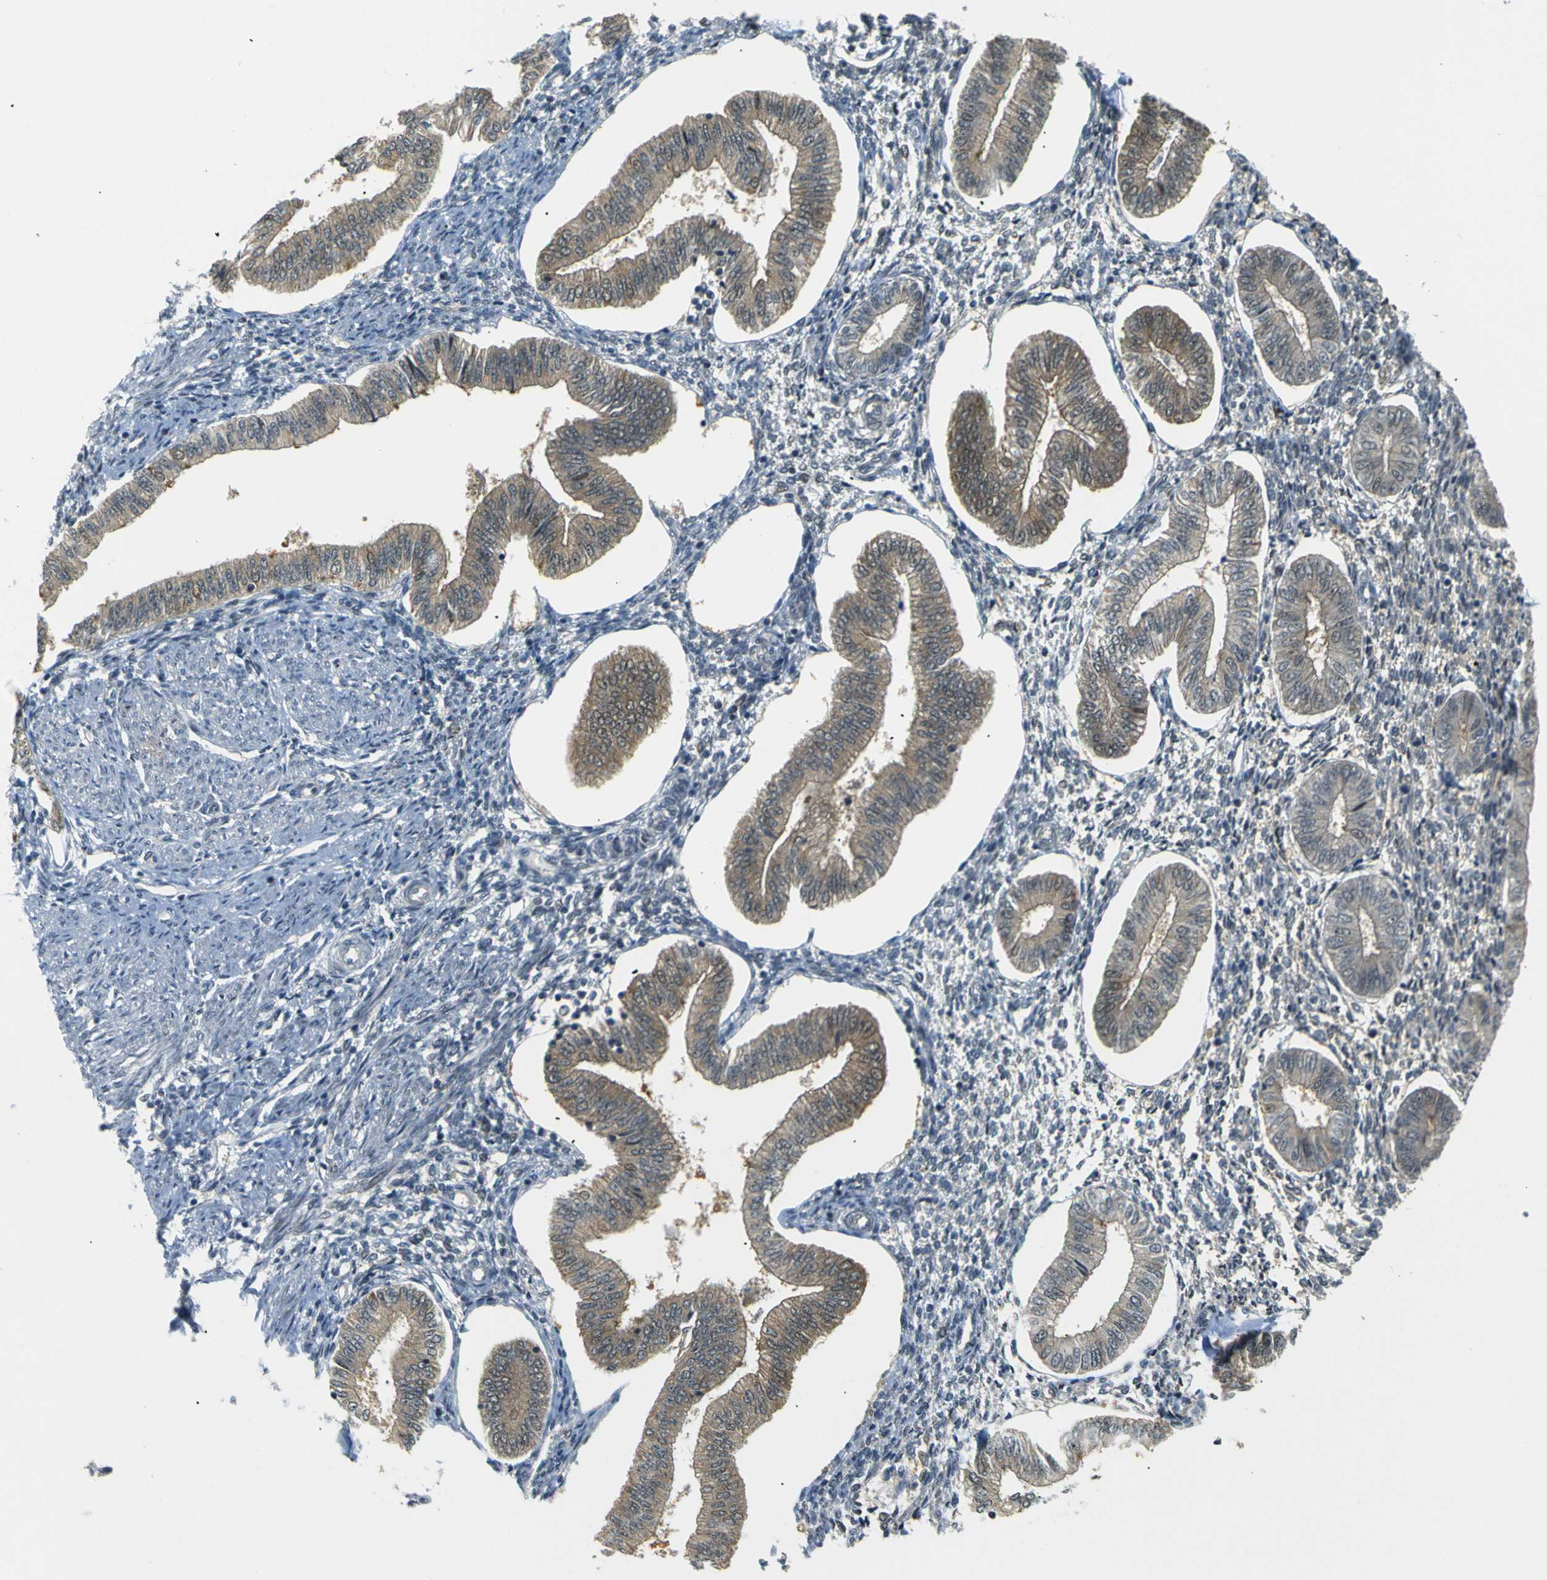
{"staining": {"intensity": "moderate", "quantity": "<25%", "location": "nuclear"}, "tissue": "endometrium", "cell_type": "Cells in endometrial stroma", "image_type": "normal", "snomed": [{"axis": "morphology", "description": "Normal tissue, NOS"}, {"axis": "topography", "description": "Endometrium"}], "caption": "IHC of benign endometrium displays low levels of moderate nuclear expression in approximately <25% of cells in endometrial stroma.", "gene": "SKP1", "patient": {"sex": "female", "age": 50}}